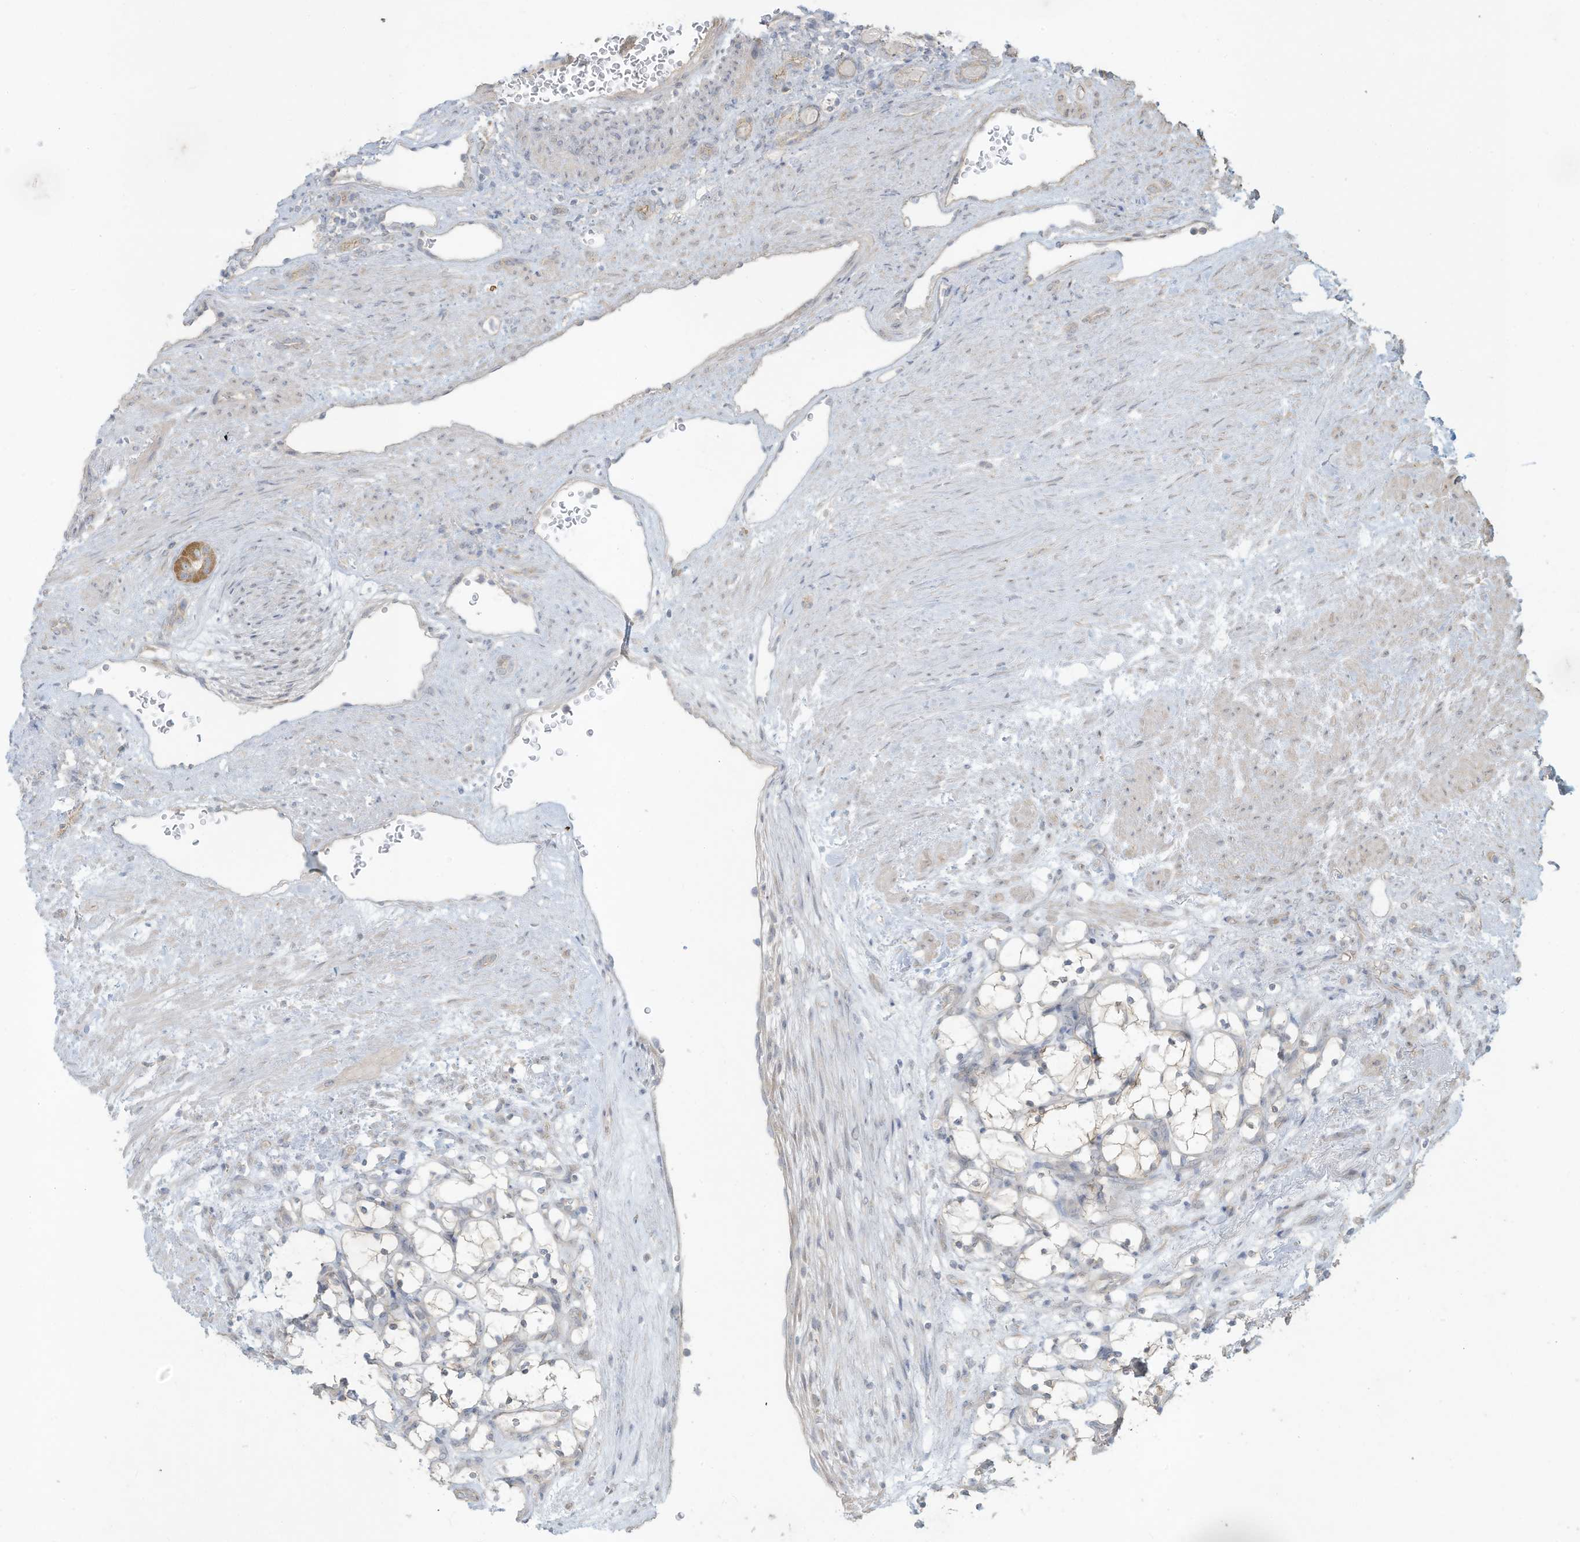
{"staining": {"intensity": "negative", "quantity": "none", "location": "none"}, "tissue": "renal cancer", "cell_type": "Tumor cells", "image_type": "cancer", "snomed": [{"axis": "morphology", "description": "Adenocarcinoma, NOS"}, {"axis": "topography", "description": "Kidney"}], "caption": "Human renal cancer stained for a protein using immunohistochemistry (IHC) displays no positivity in tumor cells.", "gene": "MAGIX", "patient": {"sex": "female", "age": 69}}